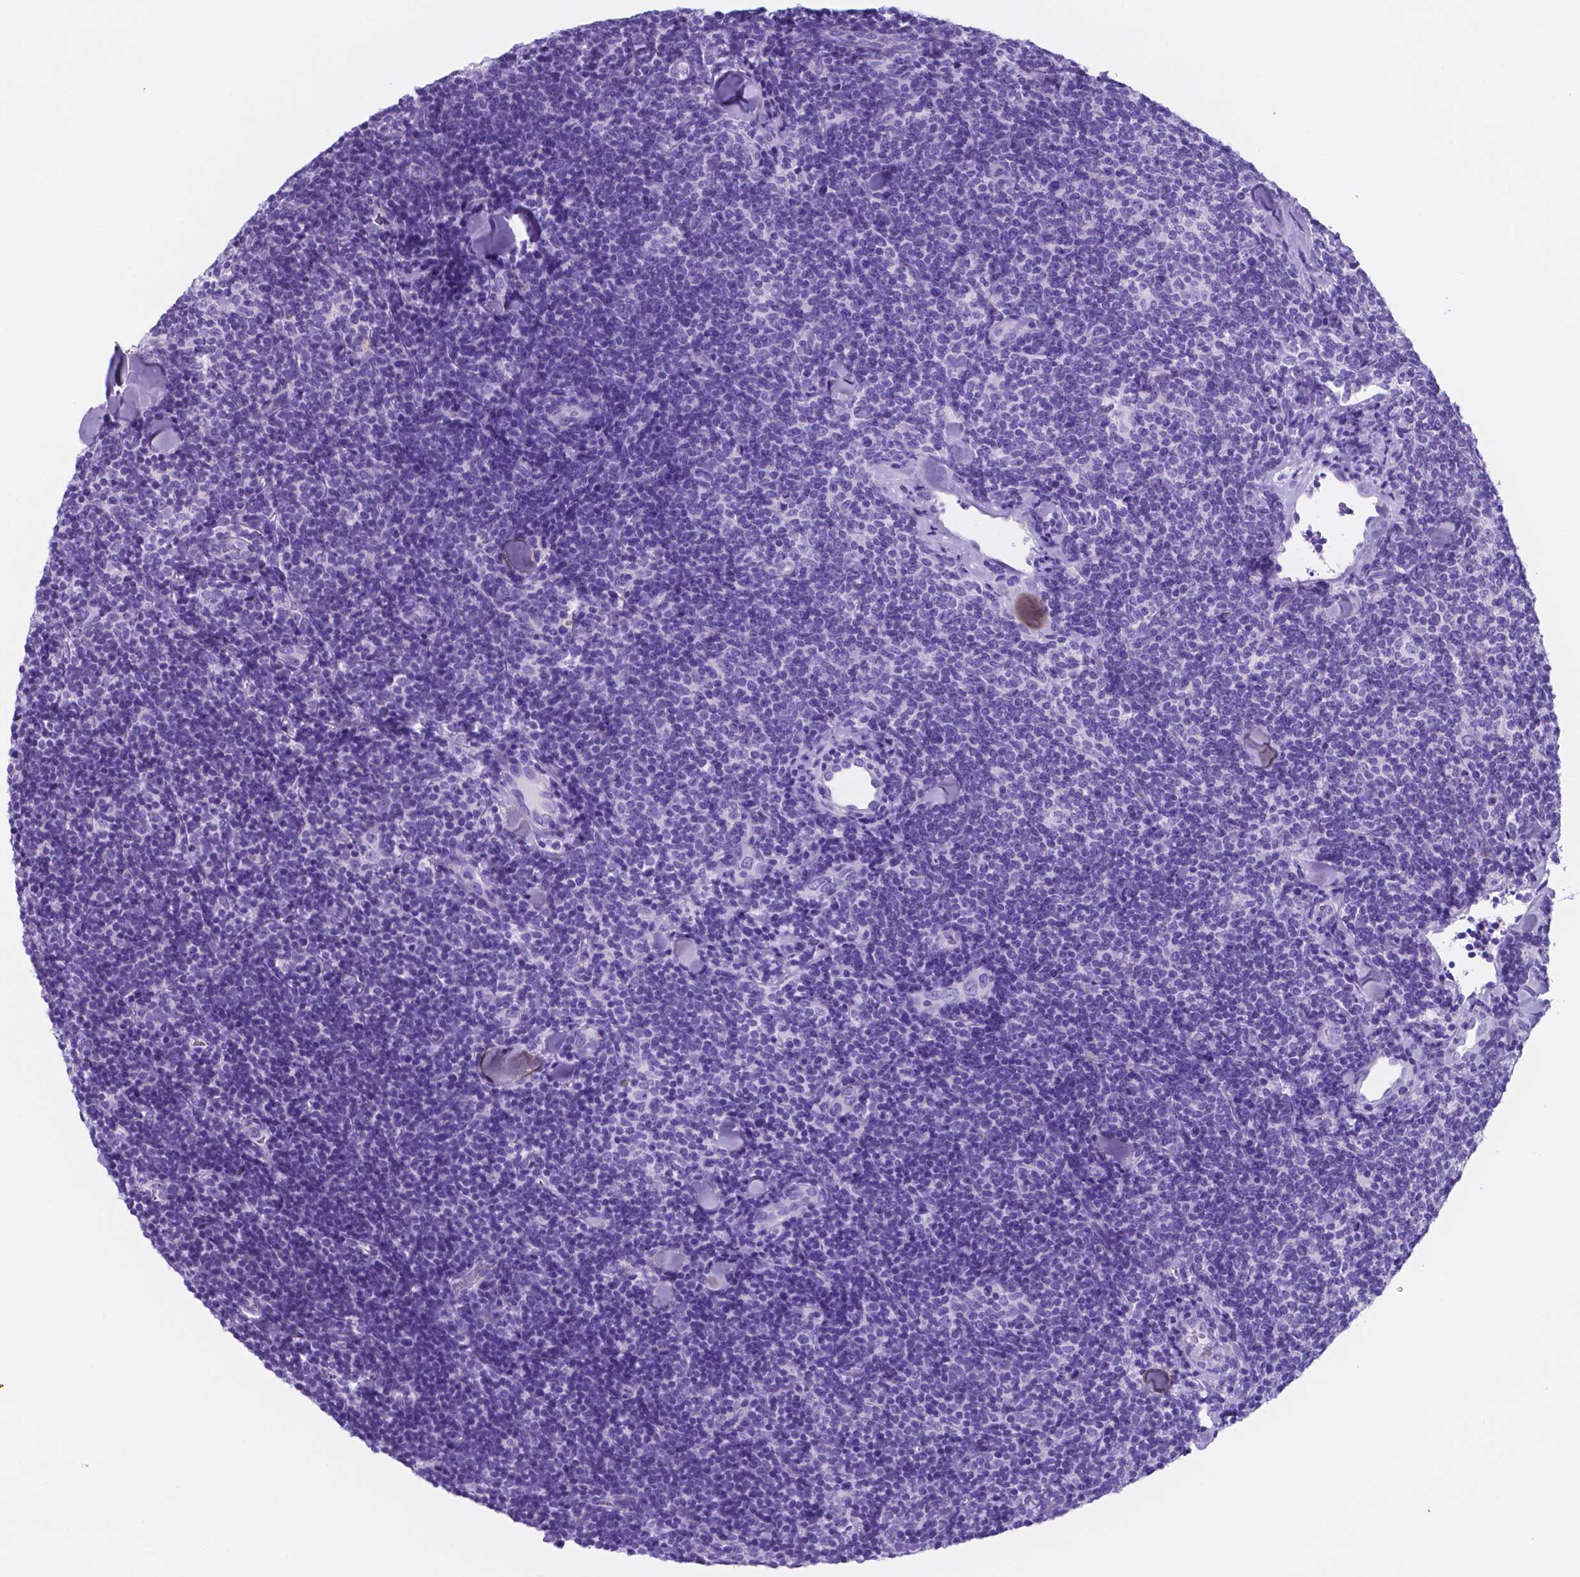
{"staining": {"intensity": "negative", "quantity": "none", "location": "none"}, "tissue": "lymphoma", "cell_type": "Tumor cells", "image_type": "cancer", "snomed": [{"axis": "morphology", "description": "Malignant lymphoma, non-Hodgkin's type, Low grade"}, {"axis": "topography", "description": "Lymph node"}], "caption": "An IHC image of low-grade malignant lymphoma, non-Hodgkin's type is shown. There is no staining in tumor cells of low-grade malignant lymphoma, non-Hodgkin's type. (Stains: DAB immunohistochemistry (IHC) with hematoxylin counter stain, Microscopy: brightfield microscopy at high magnification).", "gene": "DNAAF8", "patient": {"sex": "female", "age": 56}}